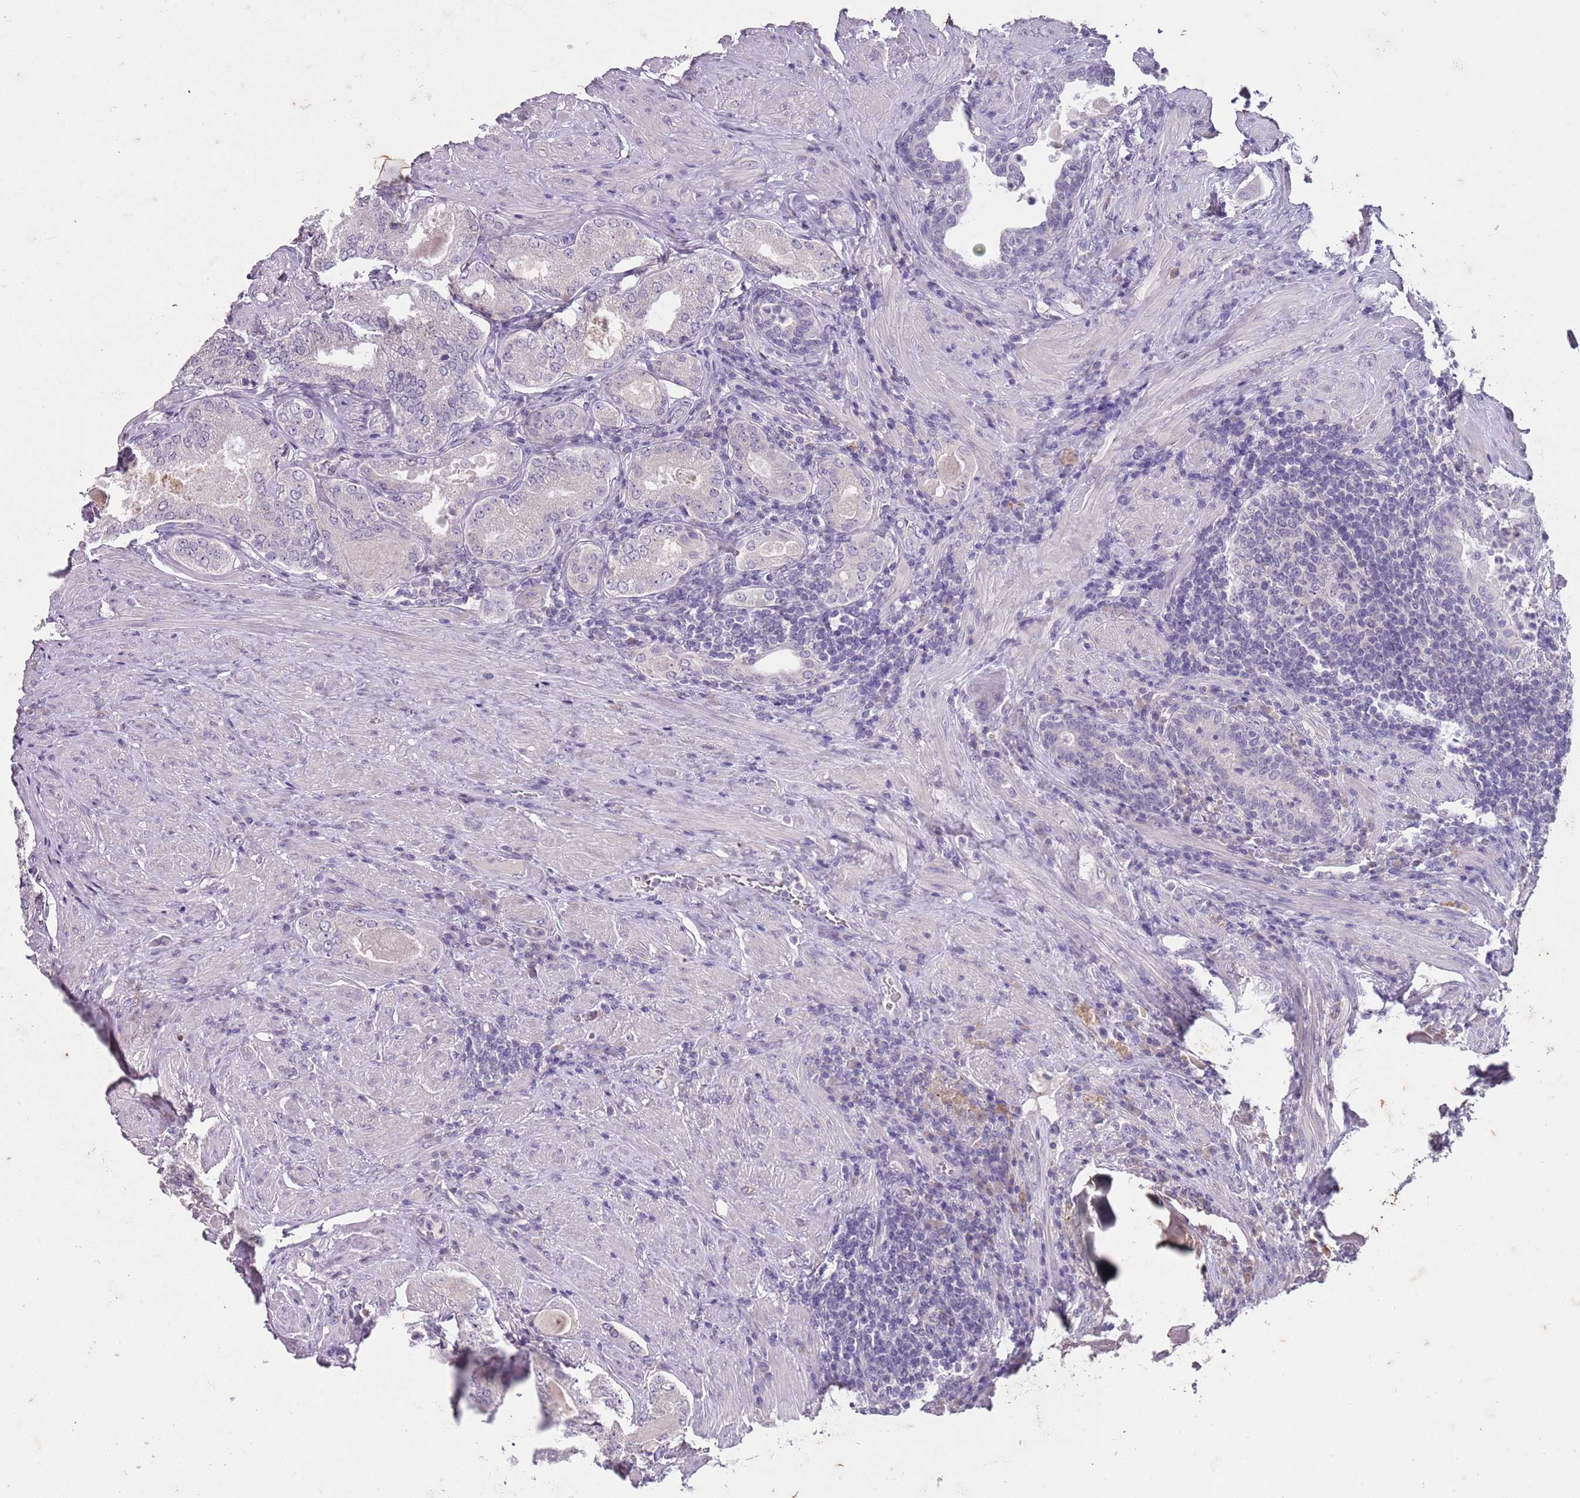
{"staining": {"intensity": "negative", "quantity": "none", "location": "none"}, "tissue": "prostate cancer", "cell_type": "Tumor cells", "image_type": "cancer", "snomed": [{"axis": "morphology", "description": "Adenocarcinoma, Low grade"}, {"axis": "topography", "description": "Prostate"}], "caption": "Prostate cancer was stained to show a protein in brown. There is no significant staining in tumor cells.", "gene": "SLC35E3", "patient": {"sex": "male", "age": 68}}